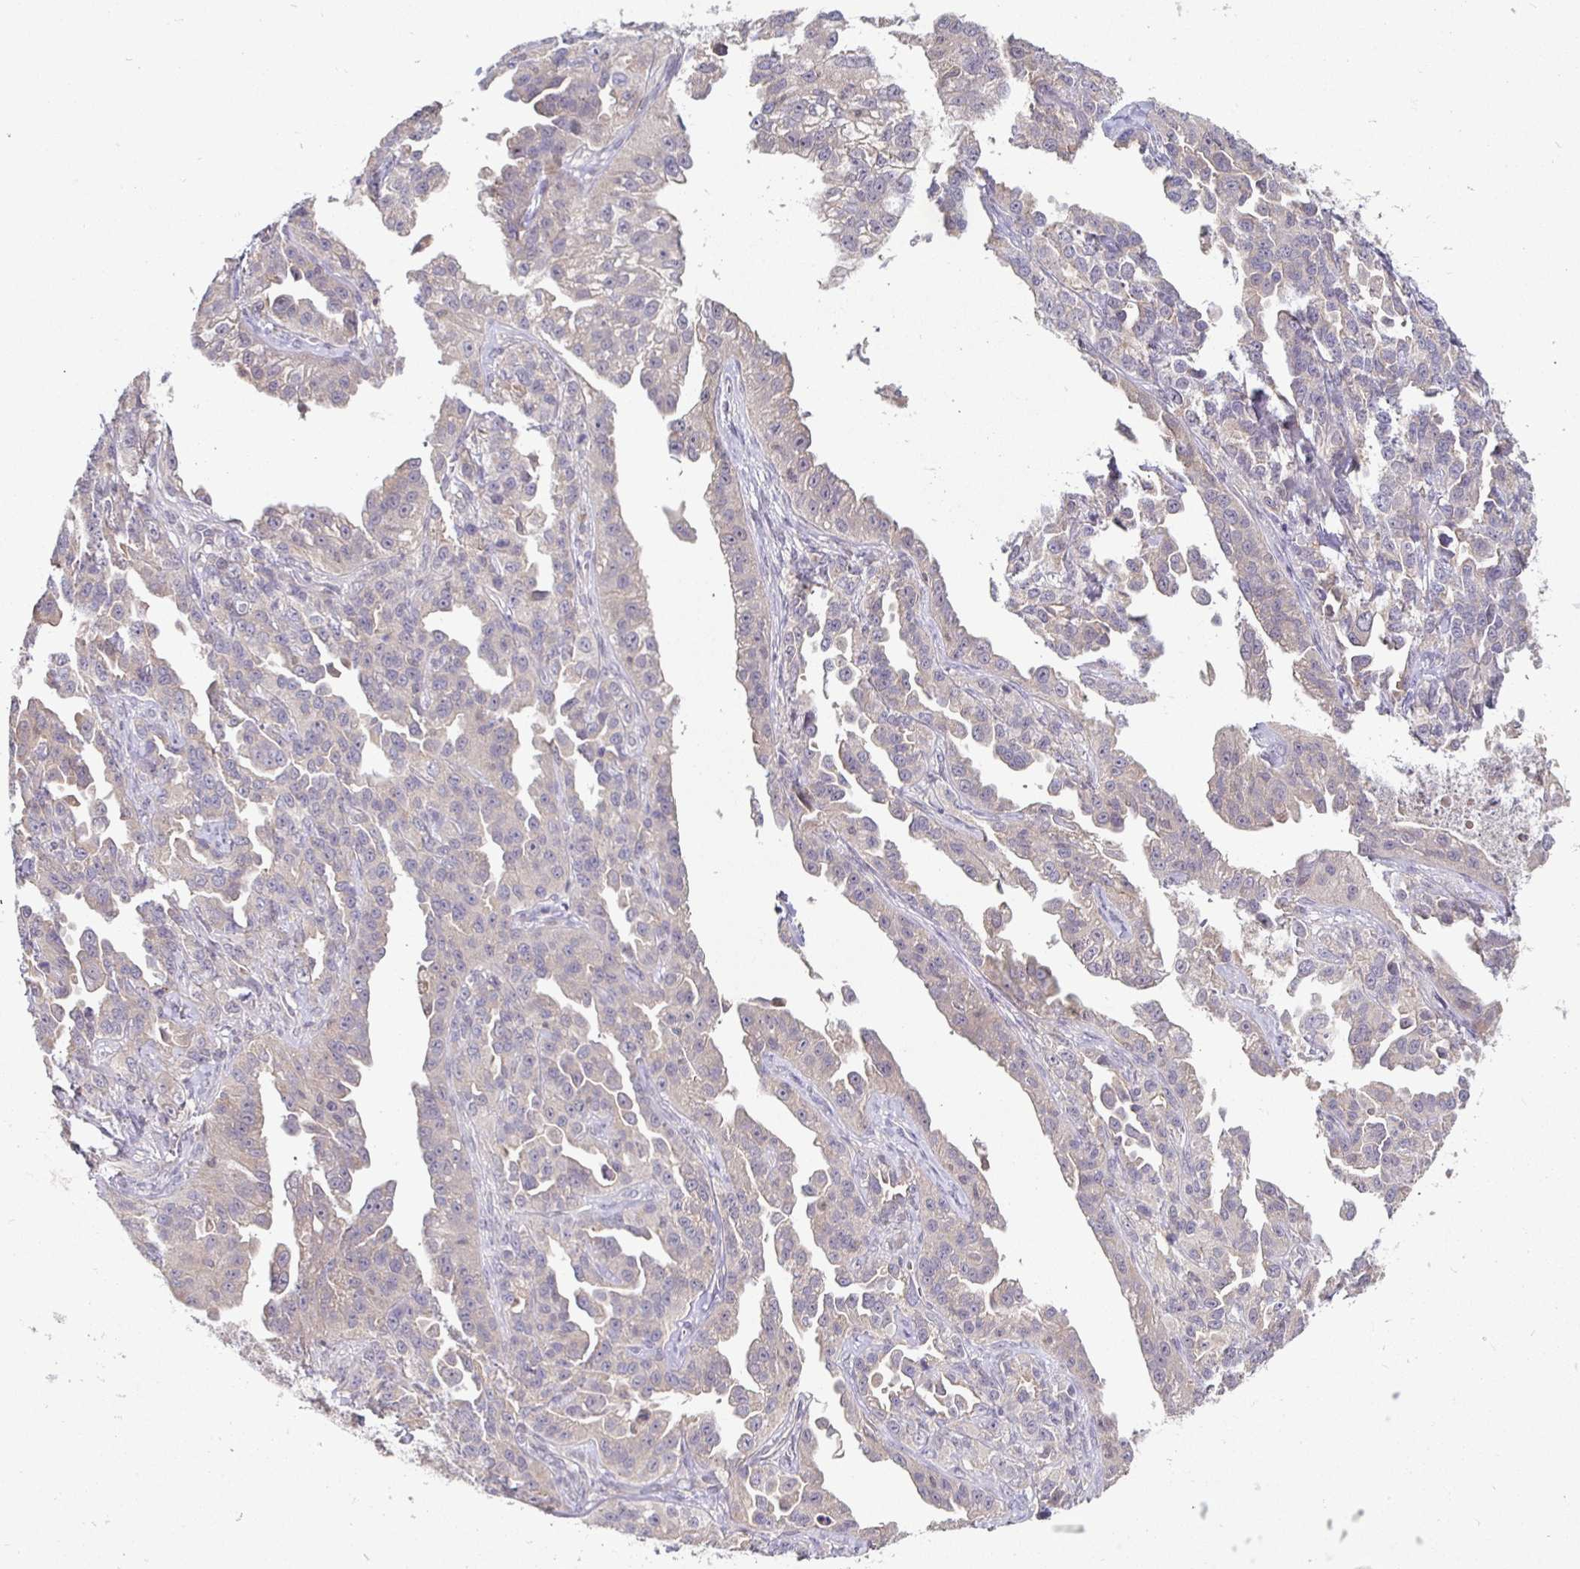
{"staining": {"intensity": "weak", "quantity": "25%-75%", "location": "cytoplasmic/membranous"}, "tissue": "ovarian cancer", "cell_type": "Tumor cells", "image_type": "cancer", "snomed": [{"axis": "morphology", "description": "Cystadenocarcinoma, serous, NOS"}, {"axis": "topography", "description": "Ovary"}], "caption": "A histopathology image showing weak cytoplasmic/membranous staining in about 25%-75% of tumor cells in ovarian cancer, as visualized by brown immunohistochemical staining.", "gene": "SATB1", "patient": {"sex": "female", "age": 75}}